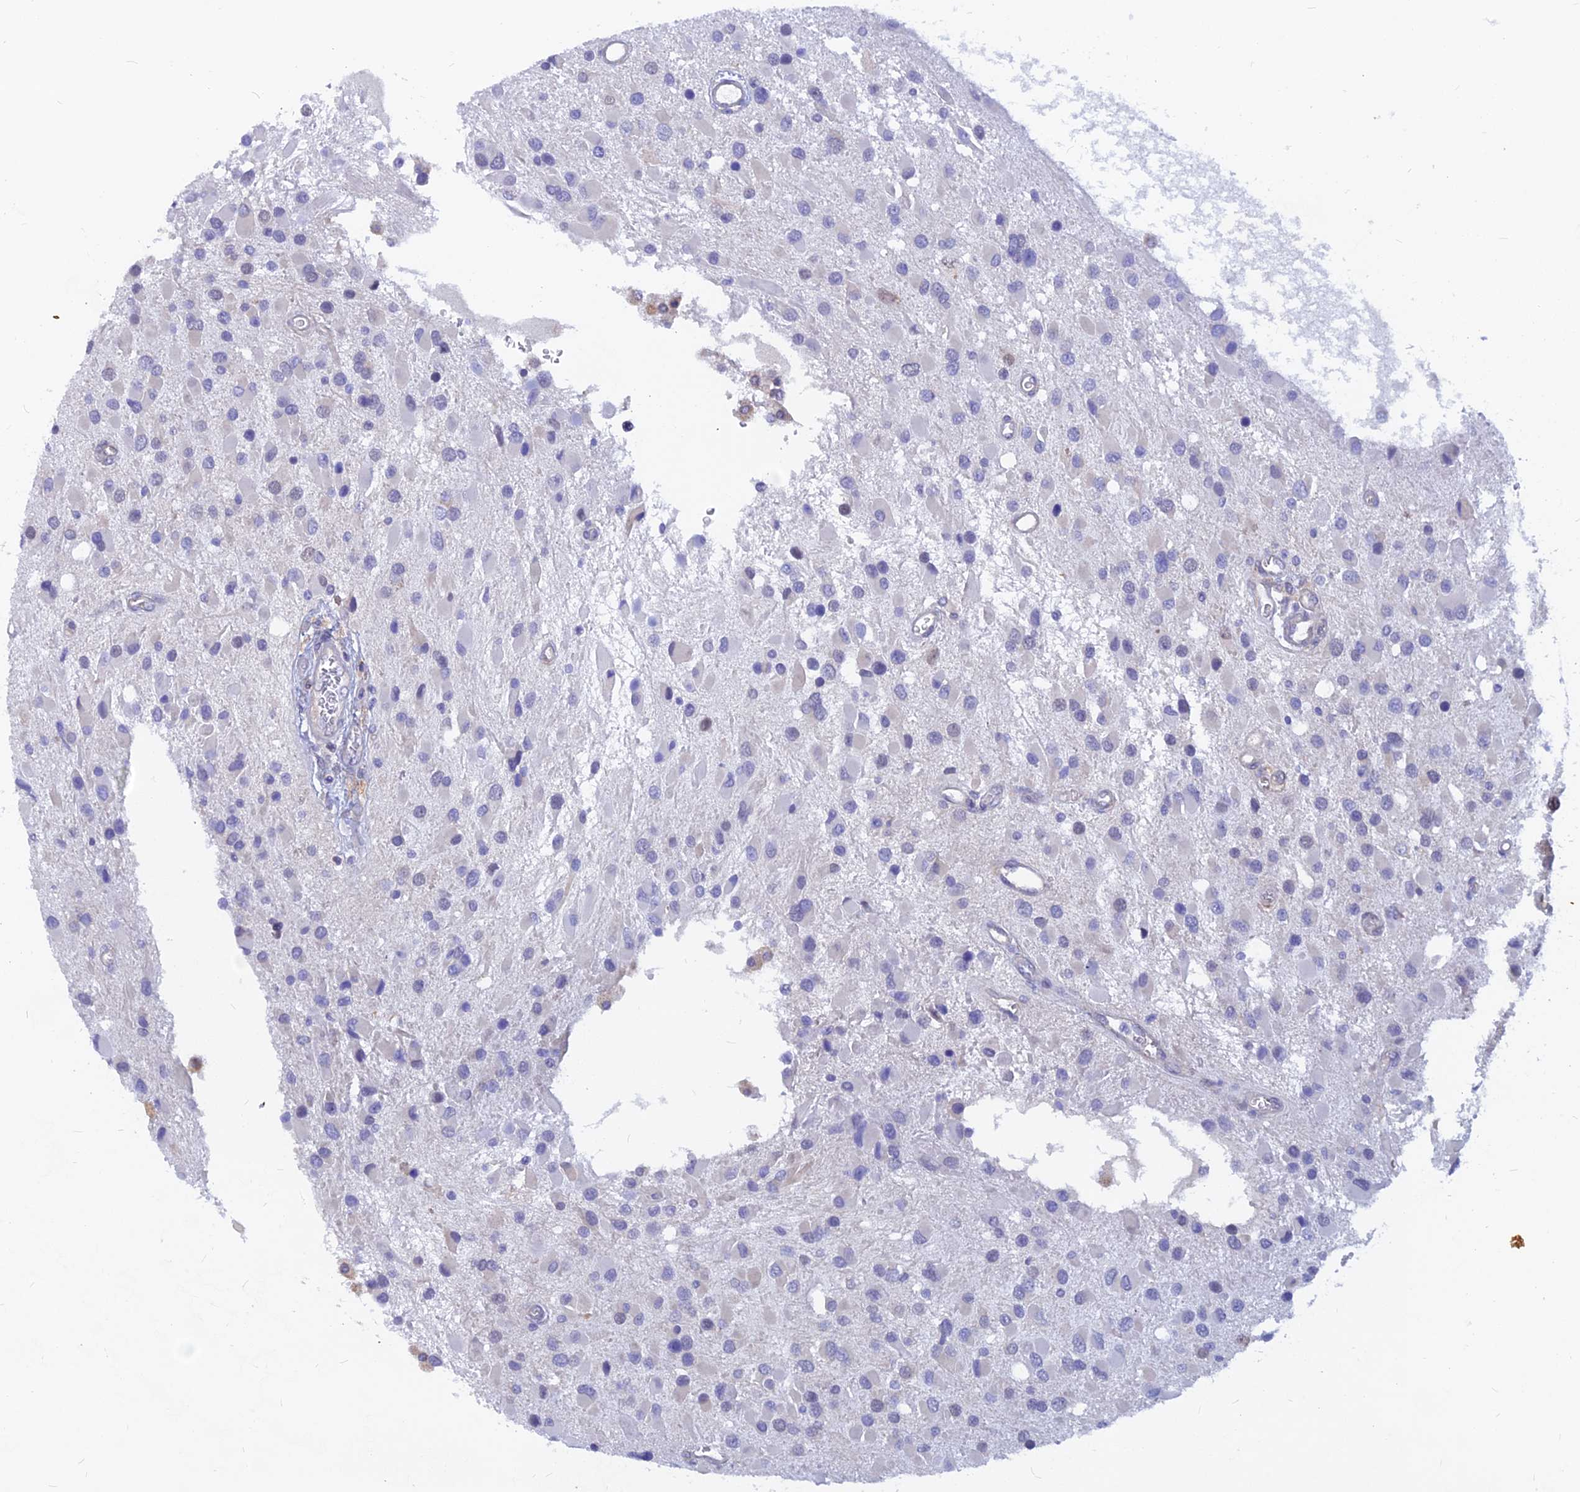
{"staining": {"intensity": "negative", "quantity": "none", "location": "none"}, "tissue": "glioma", "cell_type": "Tumor cells", "image_type": "cancer", "snomed": [{"axis": "morphology", "description": "Glioma, malignant, High grade"}, {"axis": "topography", "description": "Brain"}], "caption": "High-grade glioma (malignant) was stained to show a protein in brown. There is no significant positivity in tumor cells.", "gene": "DNAJC16", "patient": {"sex": "male", "age": 53}}